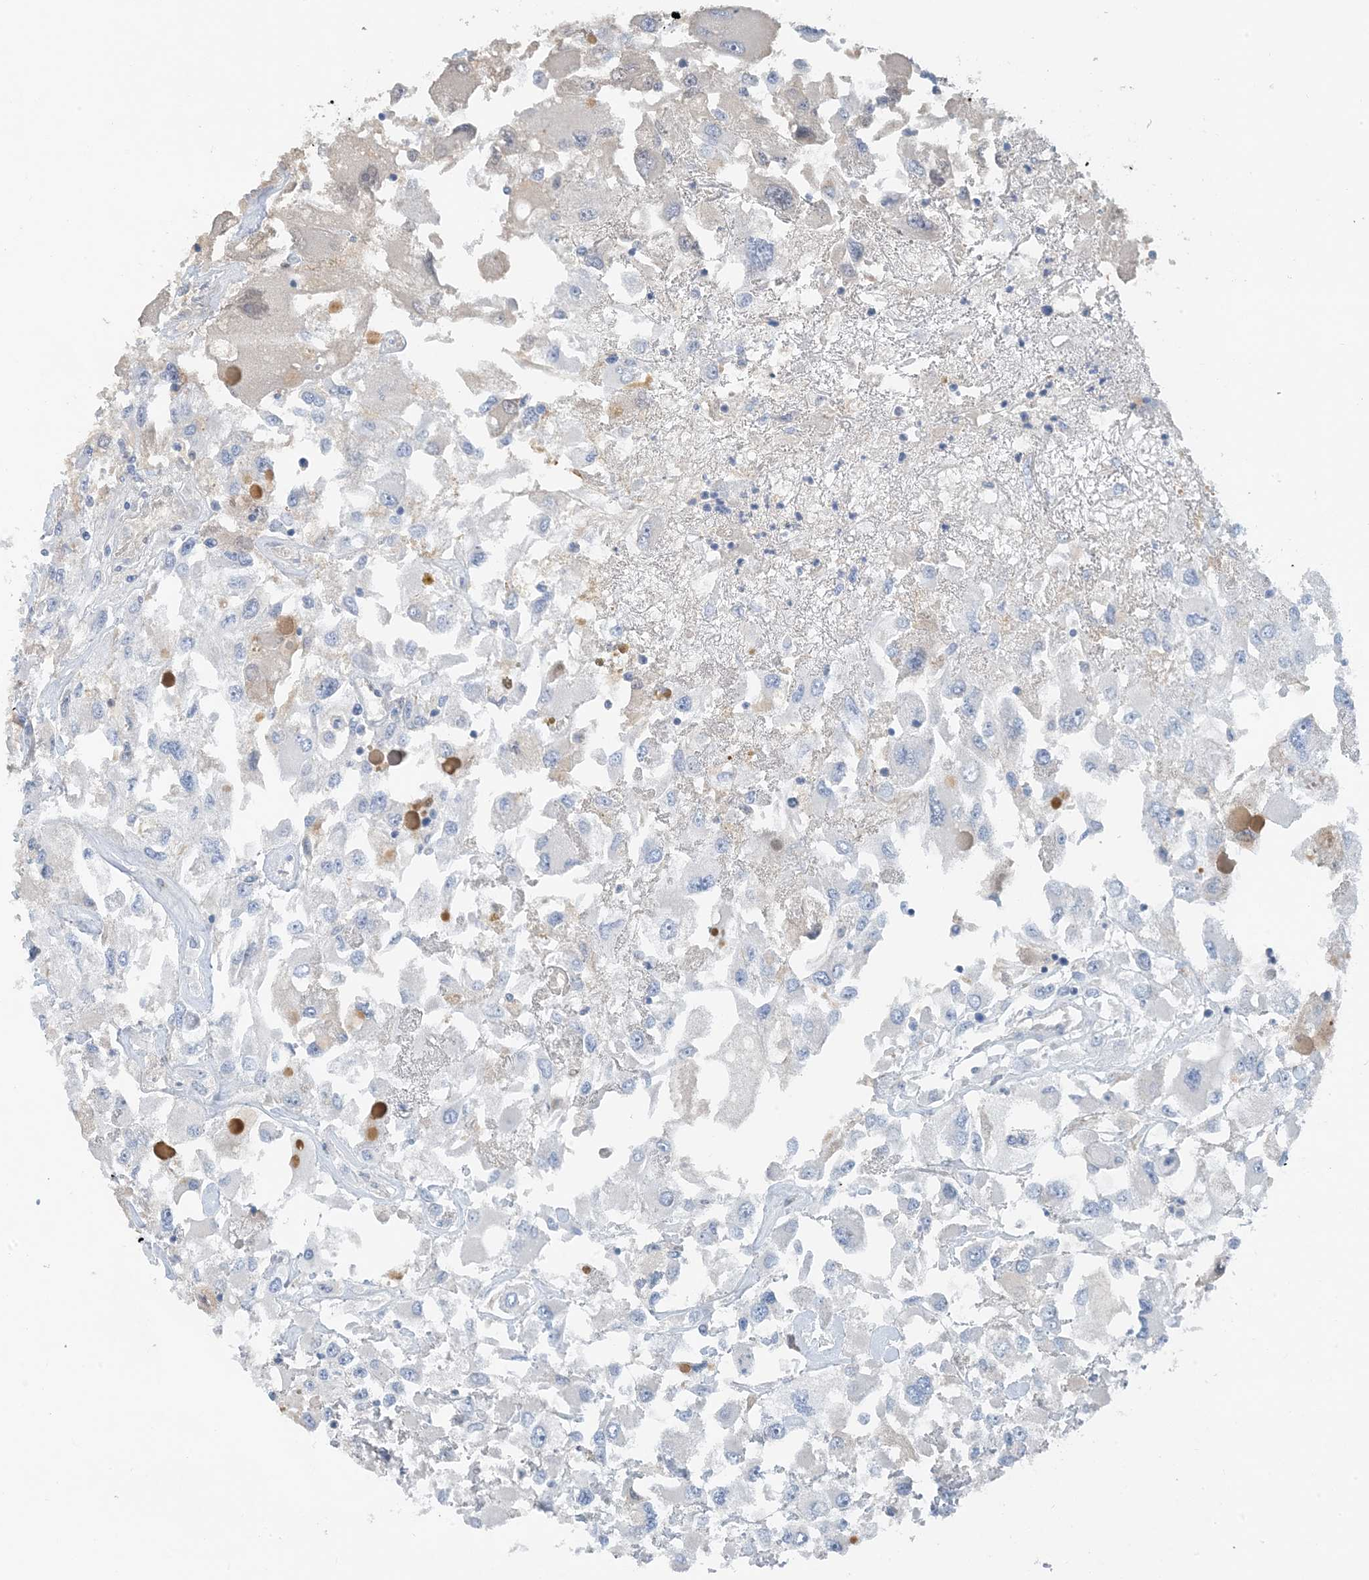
{"staining": {"intensity": "negative", "quantity": "none", "location": "none"}, "tissue": "renal cancer", "cell_type": "Tumor cells", "image_type": "cancer", "snomed": [{"axis": "morphology", "description": "Adenocarcinoma, NOS"}, {"axis": "topography", "description": "Kidney"}], "caption": "This histopathology image is of adenocarcinoma (renal) stained with immunohistochemistry to label a protein in brown with the nuclei are counter-stained blue. There is no staining in tumor cells.", "gene": "CTRL", "patient": {"sex": "female", "age": 52}}